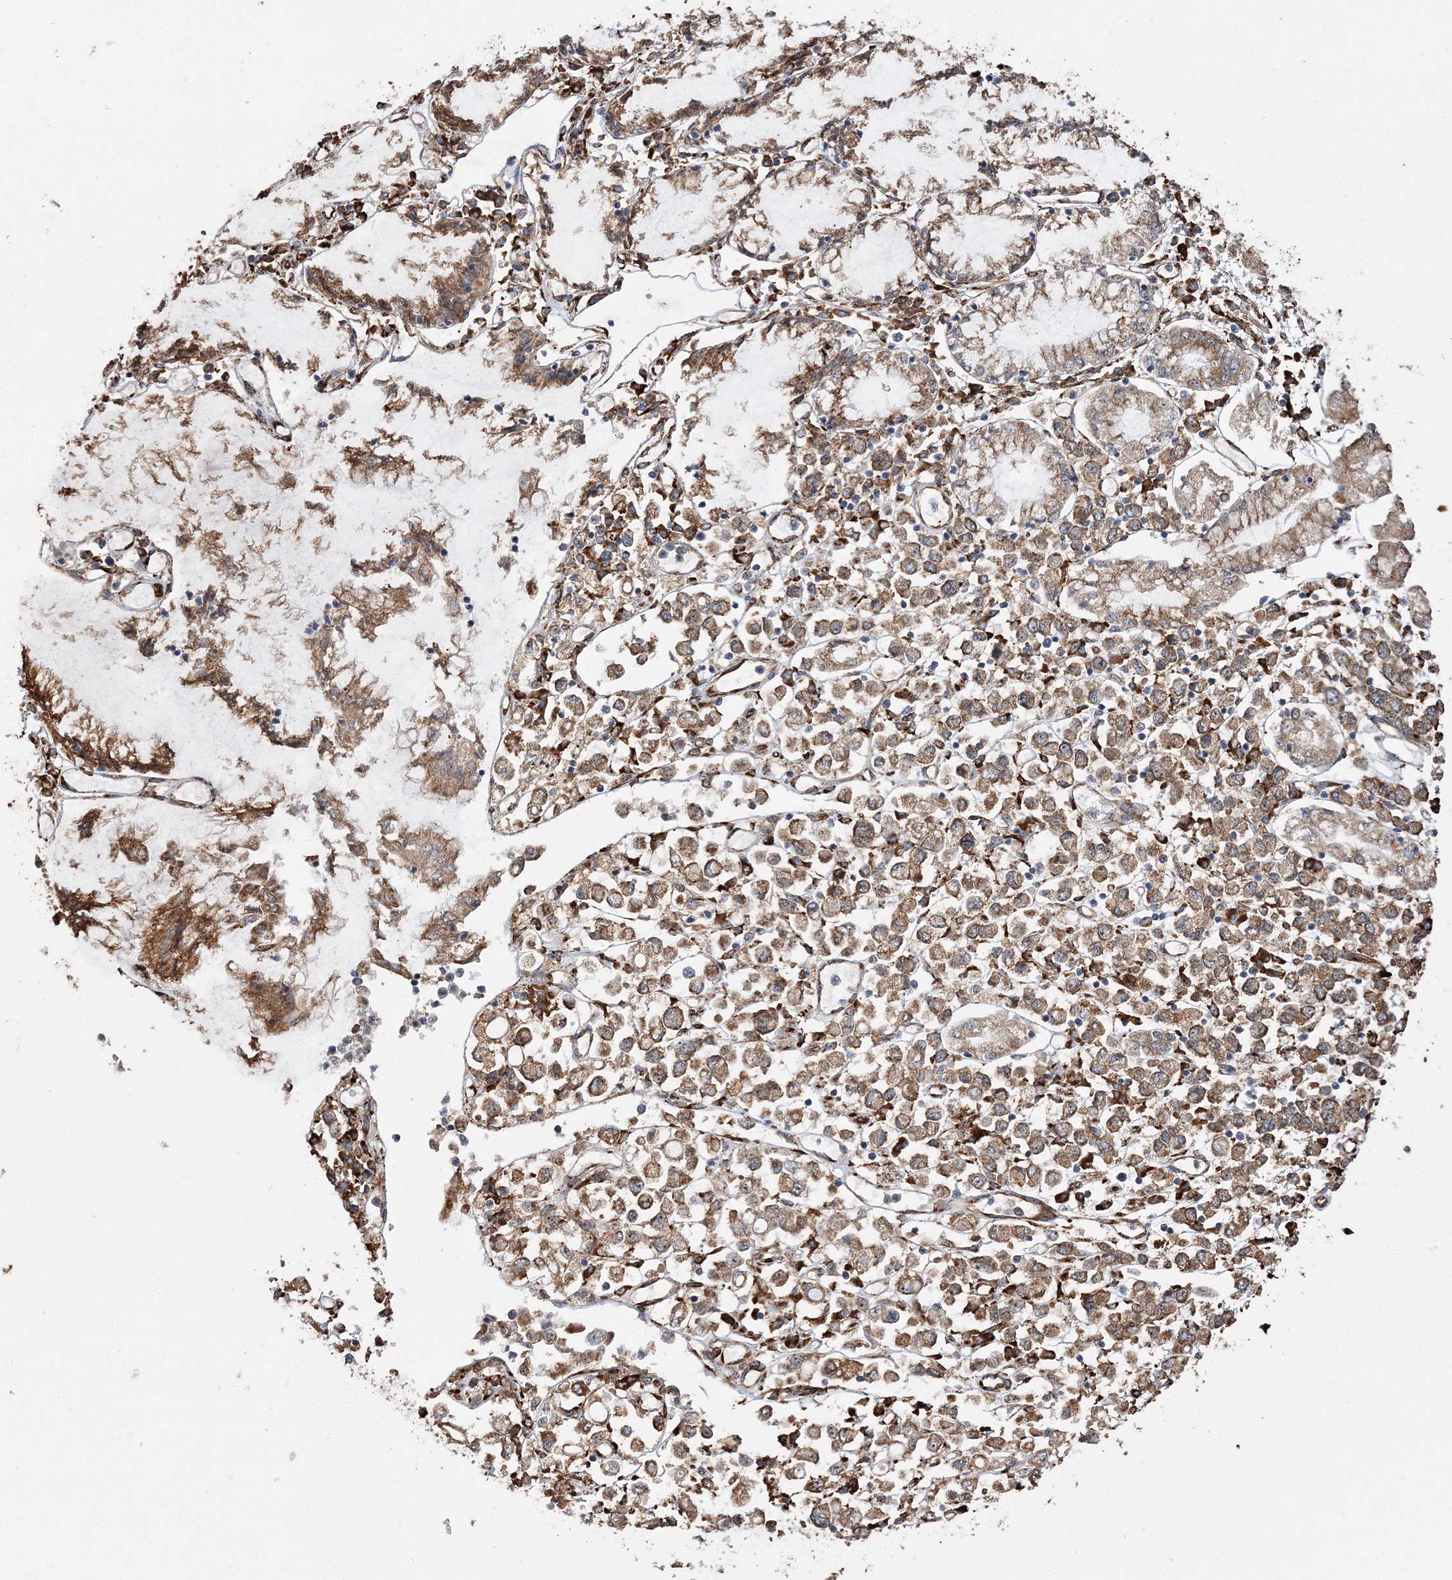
{"staining": {"intensity": "moderate", "quantity": ">75%", "location": "cytoplasmic/membranous"}, "tissue": "stomach cancer", "cell_type": "Tumor cells", "image_type": "cancer", "snomed": [{"axis": "morphology", "description": "Adenocarcinoma, NOS"}, {"axis": "topography", "description": "Stomach"}], "caption": "Stomach cancer (adenocarcinoma) stained with immunohistochemistry displays moderate cytoplasmic/membranous staining in approximately >75% of tumor cells.", "gene": "SCRN3", "patient": {"sex": "female", "age": 76}}